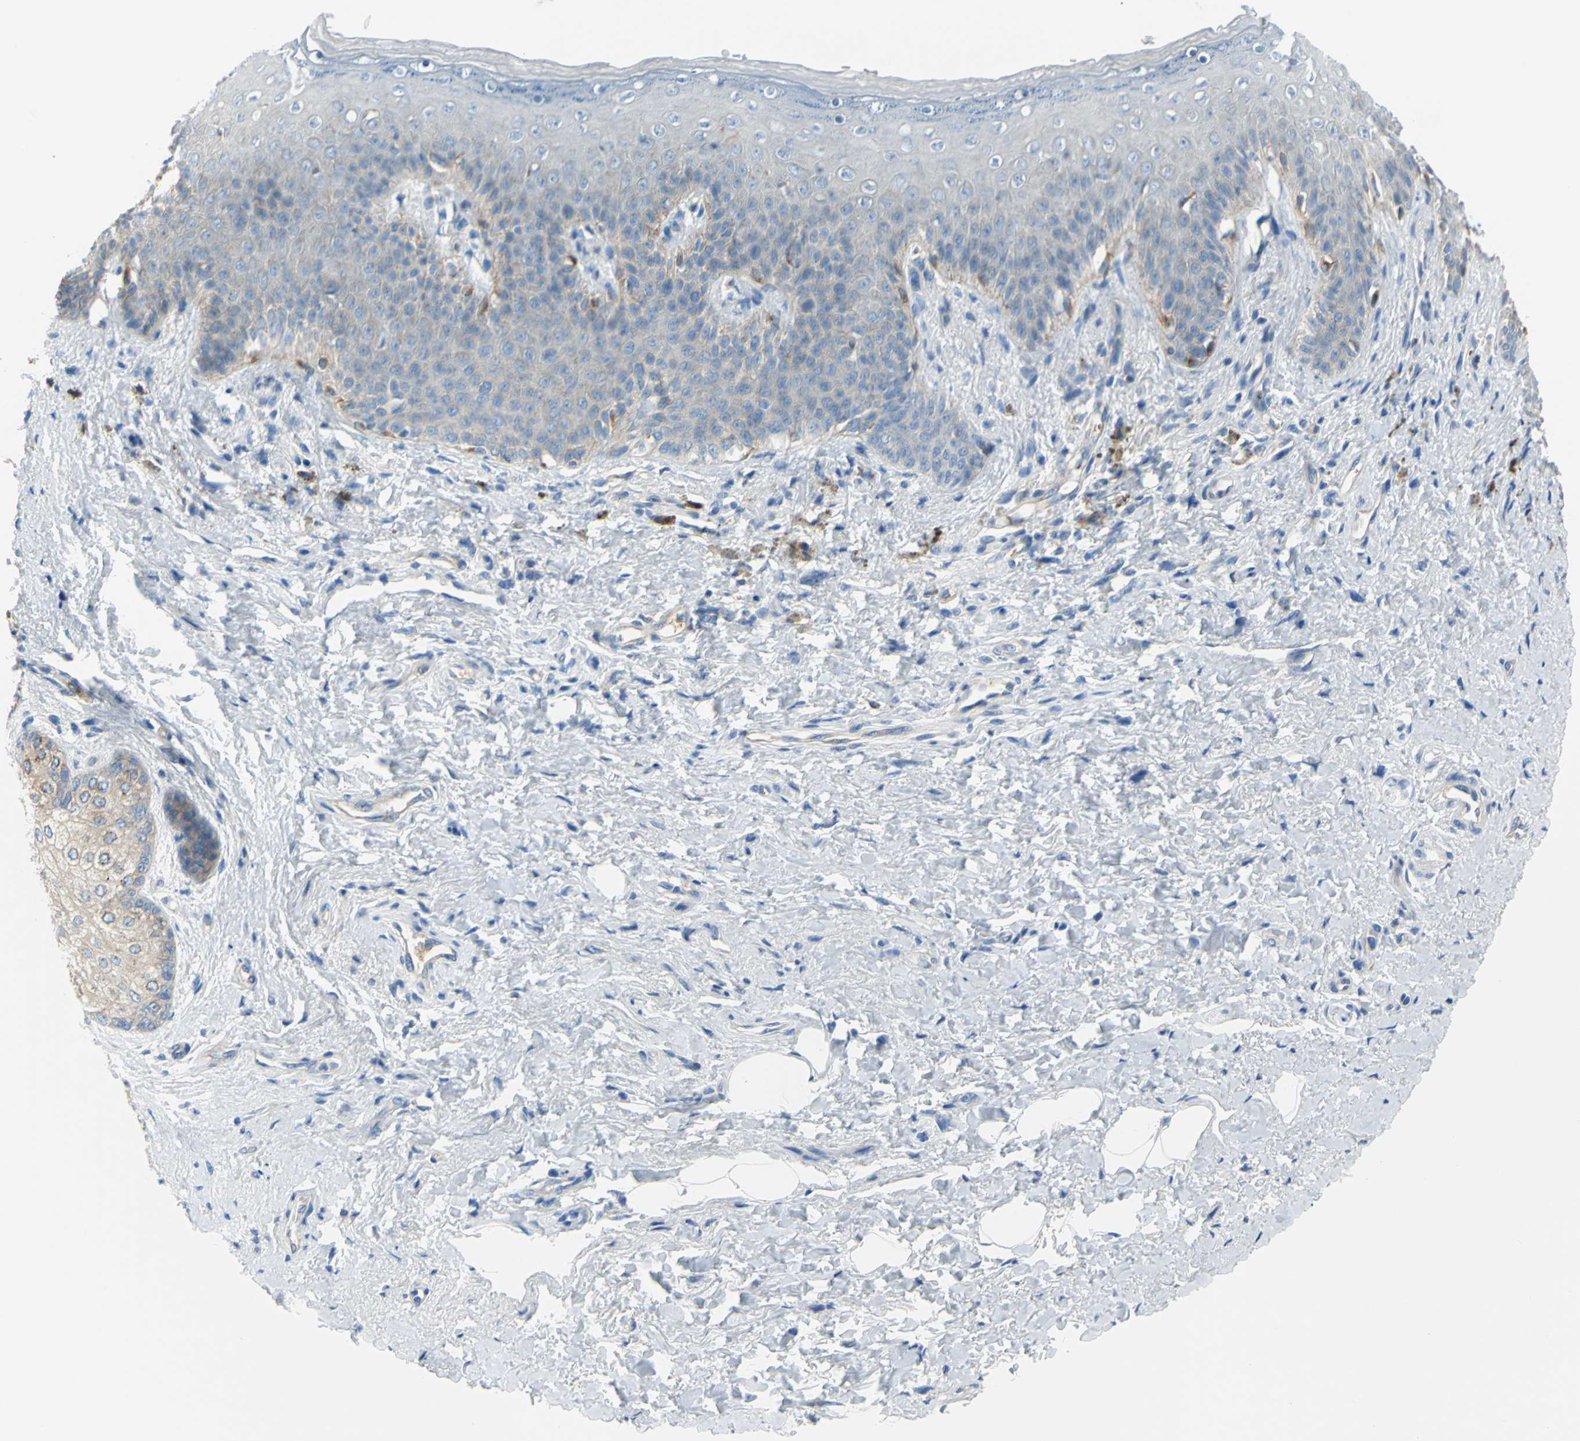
{"staining": {"intensity": "weak", "quantity": "25%-75%", "location": "cytoplasmic/membranous"}, "tissue": "skin", "cell_type": "Epidermal cells", "image_type": "normal", "snomed": [{"axis": "morphology", "description": "Normal tissue, NOS"}, {"axis": "topography", "description": "Anal"}], "caption": "Protein staining displays weak cytoplasmic/membranous staining in approximately 25%-75% of epidermal cells in unremarkable skin.", "gene": "FRMD4B", "patient": {"sex": "female", "age": 46}}